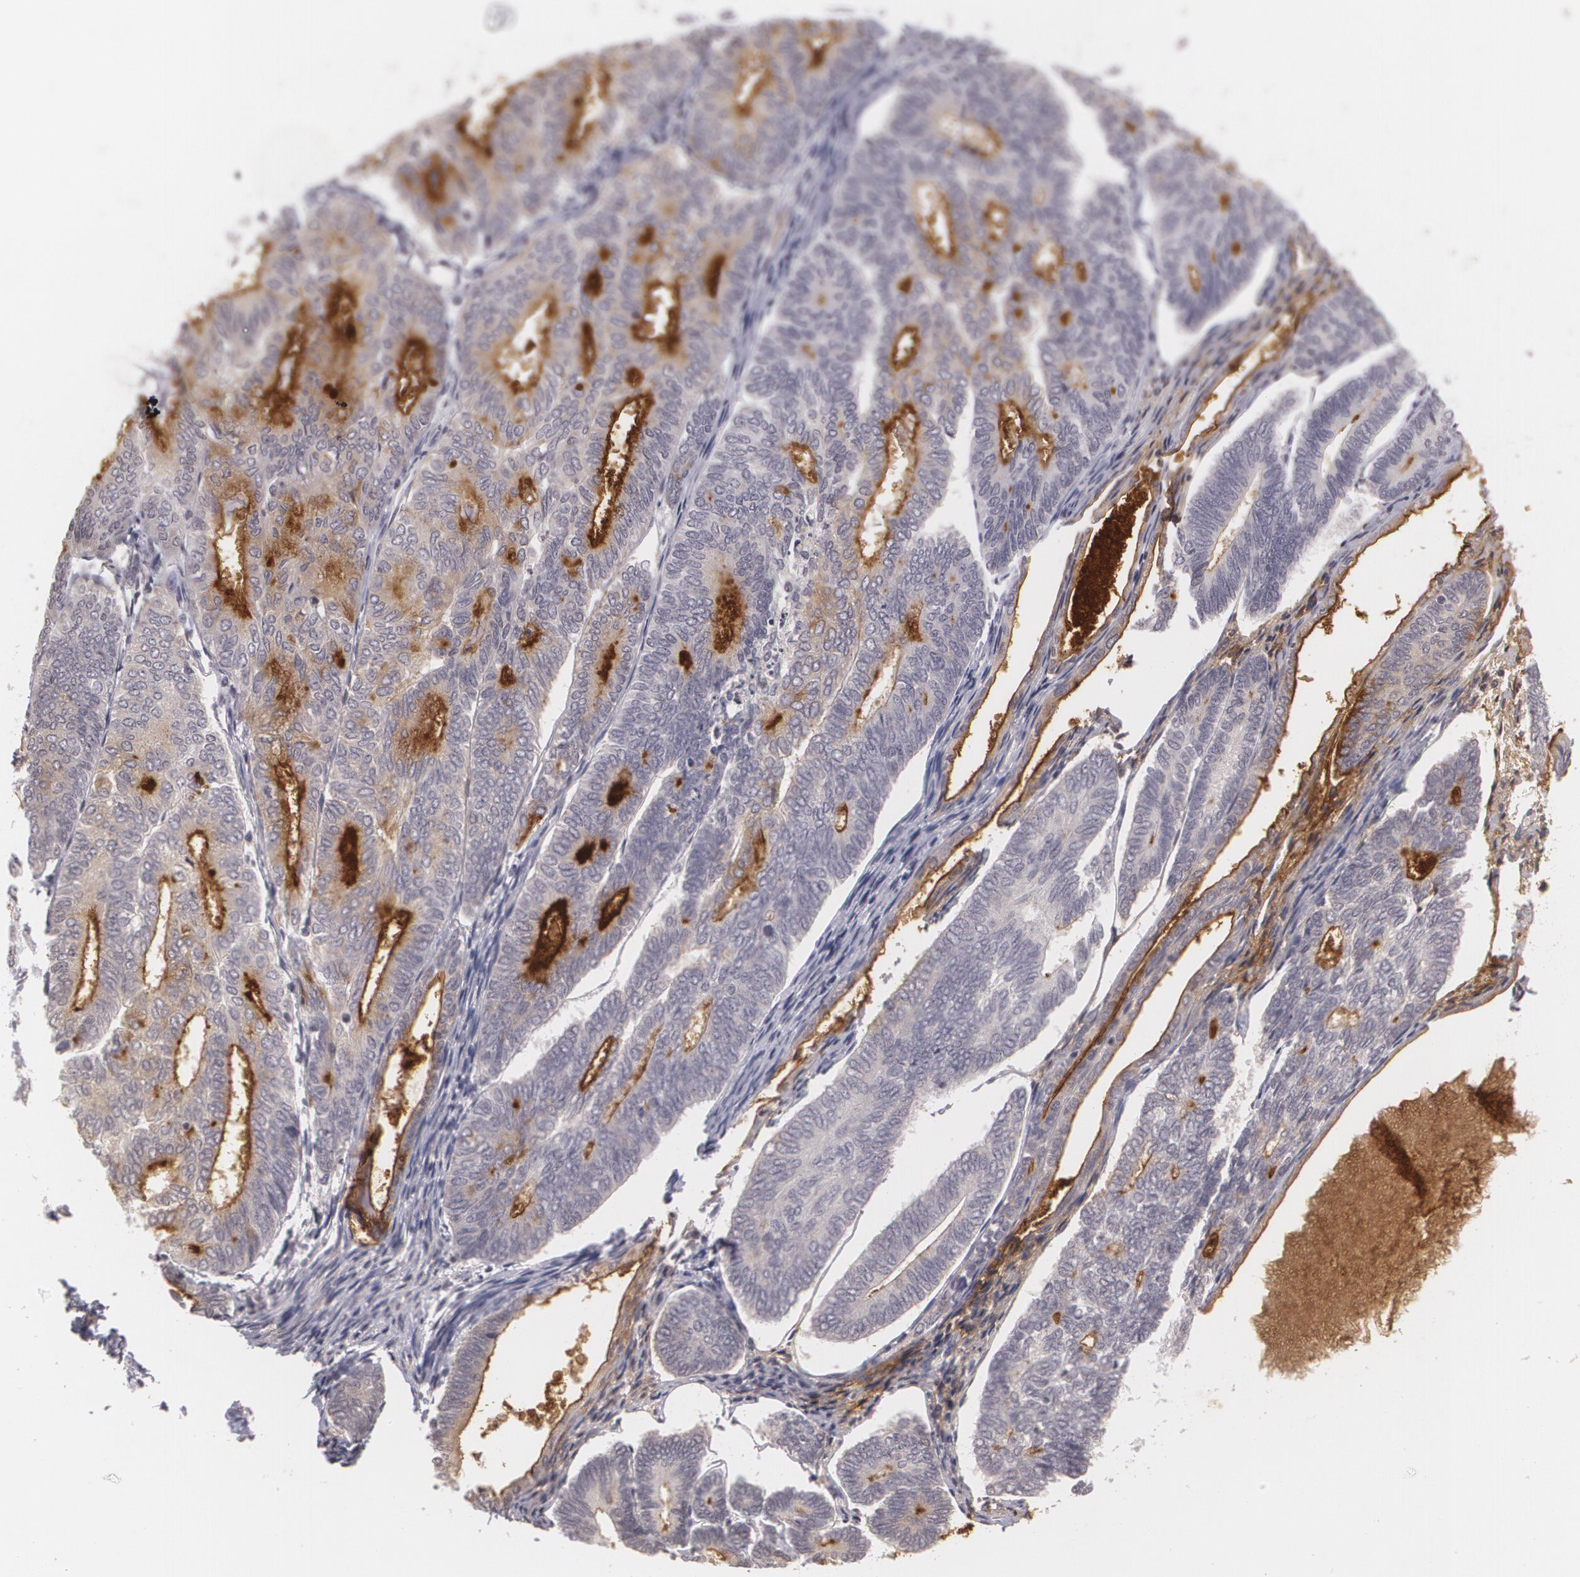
{"staining": {"intensity": "moderate", "quantity": "25%-75%", "location": "cytoplasmic/membranous"}, "tissue": "endometrial cancer", "cell_type": "Tumor cells", "image_type": "cancer", "snomed": [{"axis": "morphology", "description": "Adenocarcinoma, NOS"}, {"axis": "topography", "description": "Endometrium"}], "caption": "Immunohistochemistry (IHC) staining of endometrial cancer, which reveals medium levels of moderate cytoplasmic/membranous staining in about 25%-75% of tumor cells indicating moderate cytoplasmic/membranous protein expression. The staining was performed using DAB (brown) for protein detection and nuclei were counterstained in hematoxylin (blue).", "gene": "MUC1", "patient": {"sex": "female", "age": 59}}